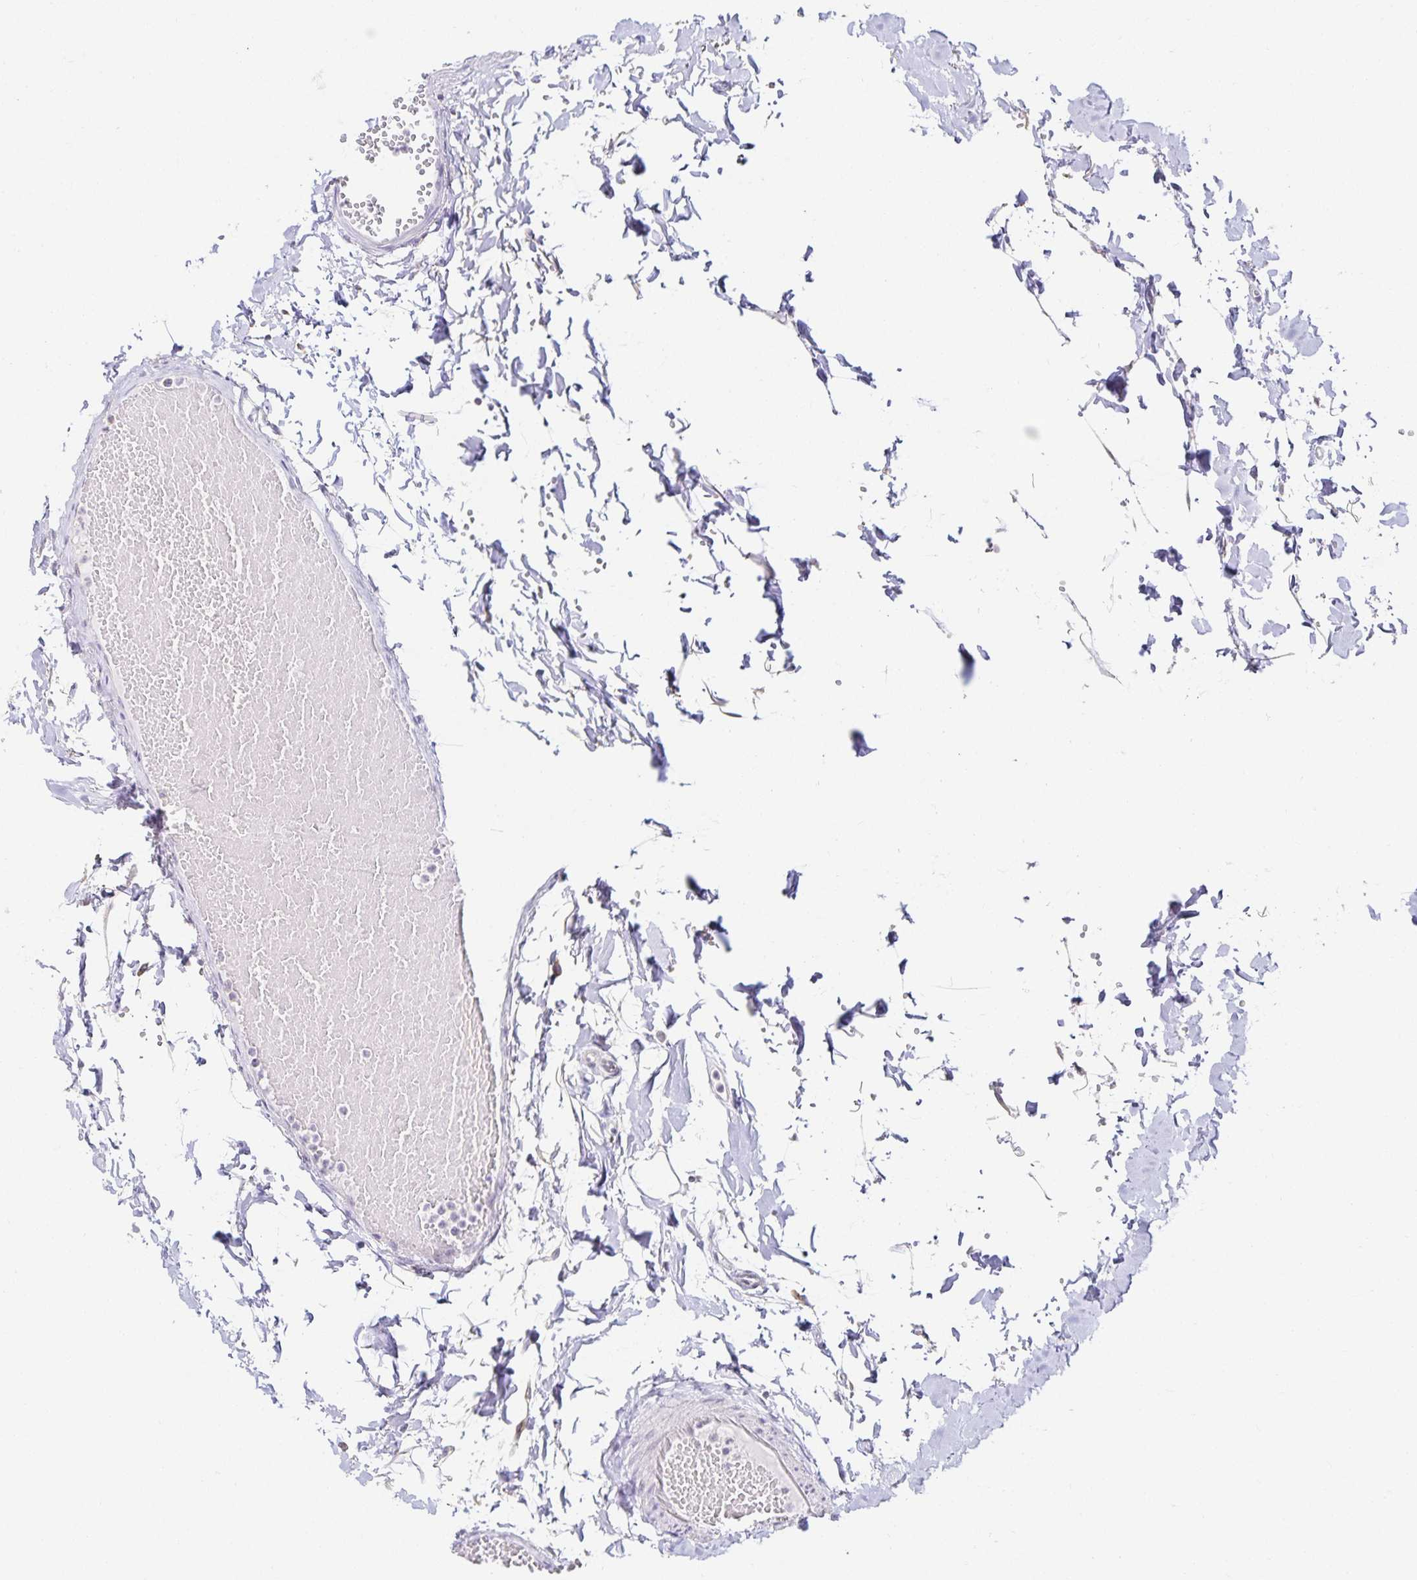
{"staining": {"intensity": "moderate", "quantity": "25%-75%", "location": "cytoplasmic/membranous"}, "tissue": "stomach", "cell_type": "Glandular cells", "image_type": "normal", "snomed": [{"axis": "morphology", "description": "Normal tissue, NOS"}, {"axis": "topography", "description": "Stomach"}], "caption": "IHC (DAB (3,3'-diaminobenzidine)) staining of unremarkable human stomach exhibits moderate cytoplasmic/membranous protein expression in approximately 25%-75% of glandular cells.", "gene": "GP2", "patient": {"sex": "female", "age": 57}}